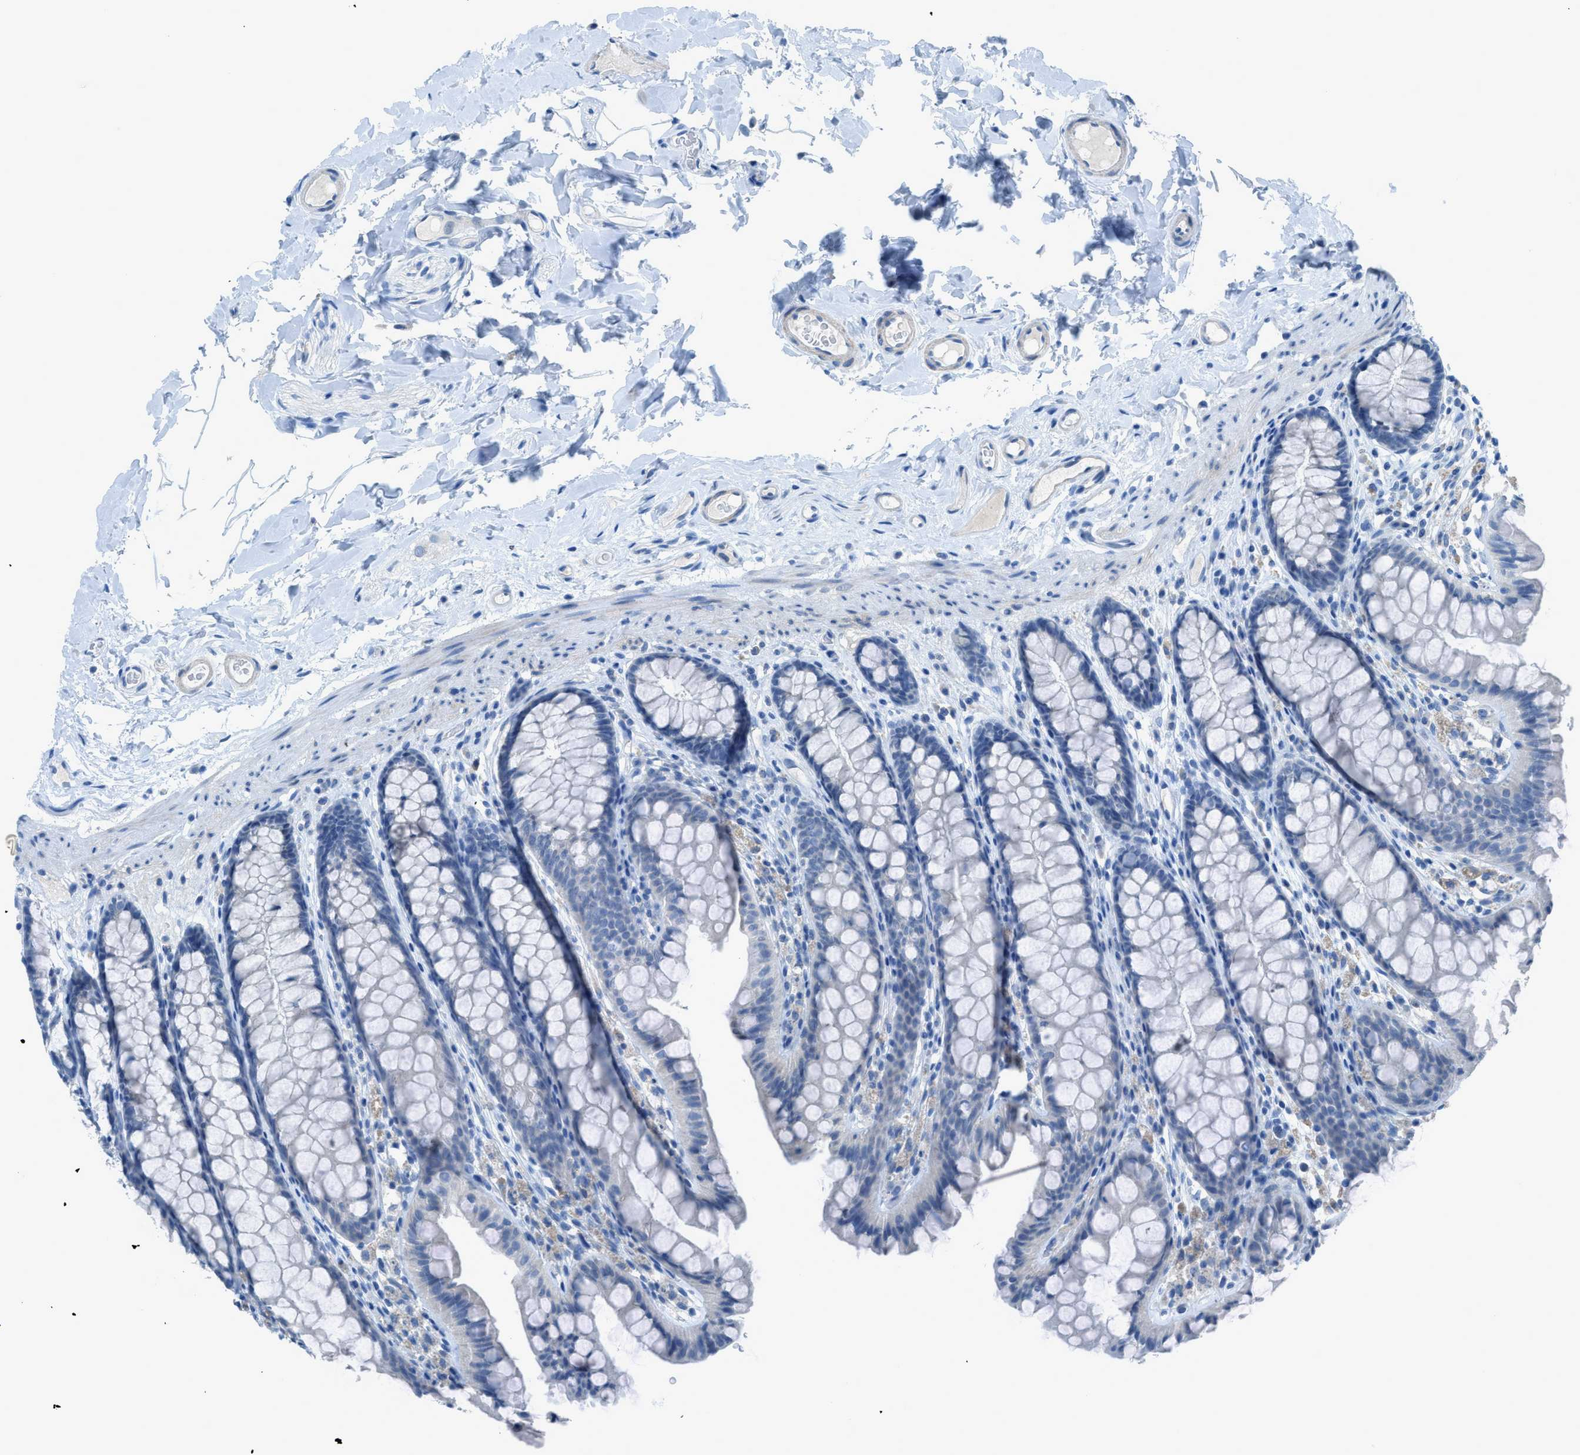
{"staining": {"intensity": "negative", "quantity": "none", "location": "none"}, "tissue": "colon", "cell_type": "Endothelial cells", "image_type": "normal", "snomed": [{"axis": "morphology", "description": "Normal tissue, NOS"}, {"axis": "topography", "description": "Colon"}], "caption": "Immunohistochemical staining of normal human colon reveals no significant expression in endothelial cells.", "gene": "ACAN", "patient": {"sex": "female", "age": 55}}